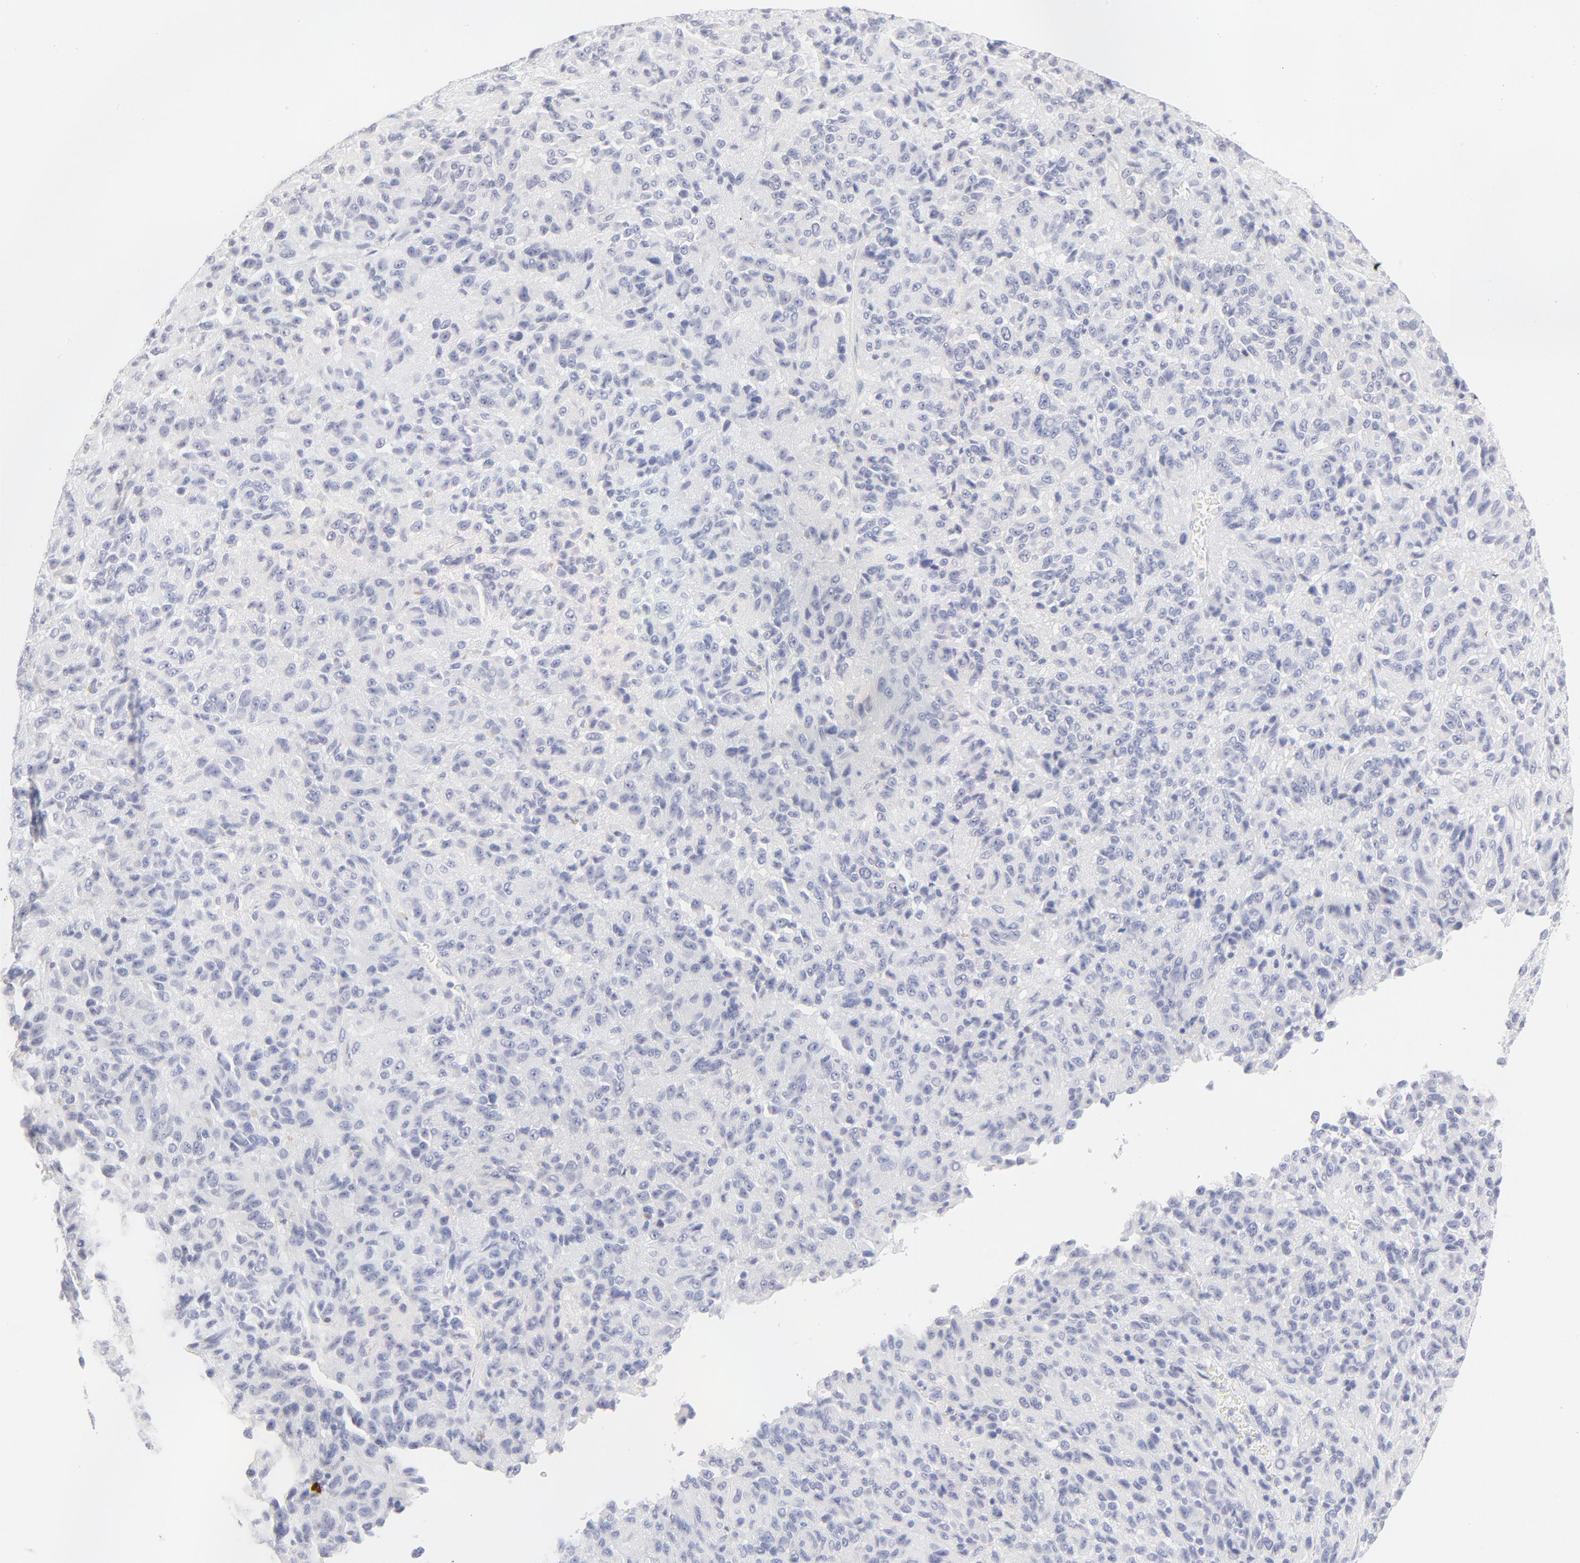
{"staining": {"intensity": "negative", "quantity": "none", "location": "none"}, "tissue": "melanoma", "cell_type": "Tumor cells", "image_type": "cancer", "snomed": [{"axis": "morphology", "description": "Malignant melanoma, Metastatic site"}, {"axis": "topography", "description": "Lung"}], "caption": "IHC of melanoma demonstrates no positivity in tumor cells. Brightfield microscopy of immunohistochemistry stained with DAB (brown) and hematoxylin (blue), captured at high magnification.", "gene": "ELF3", "patient": {"sex": "male", "age": 64}}